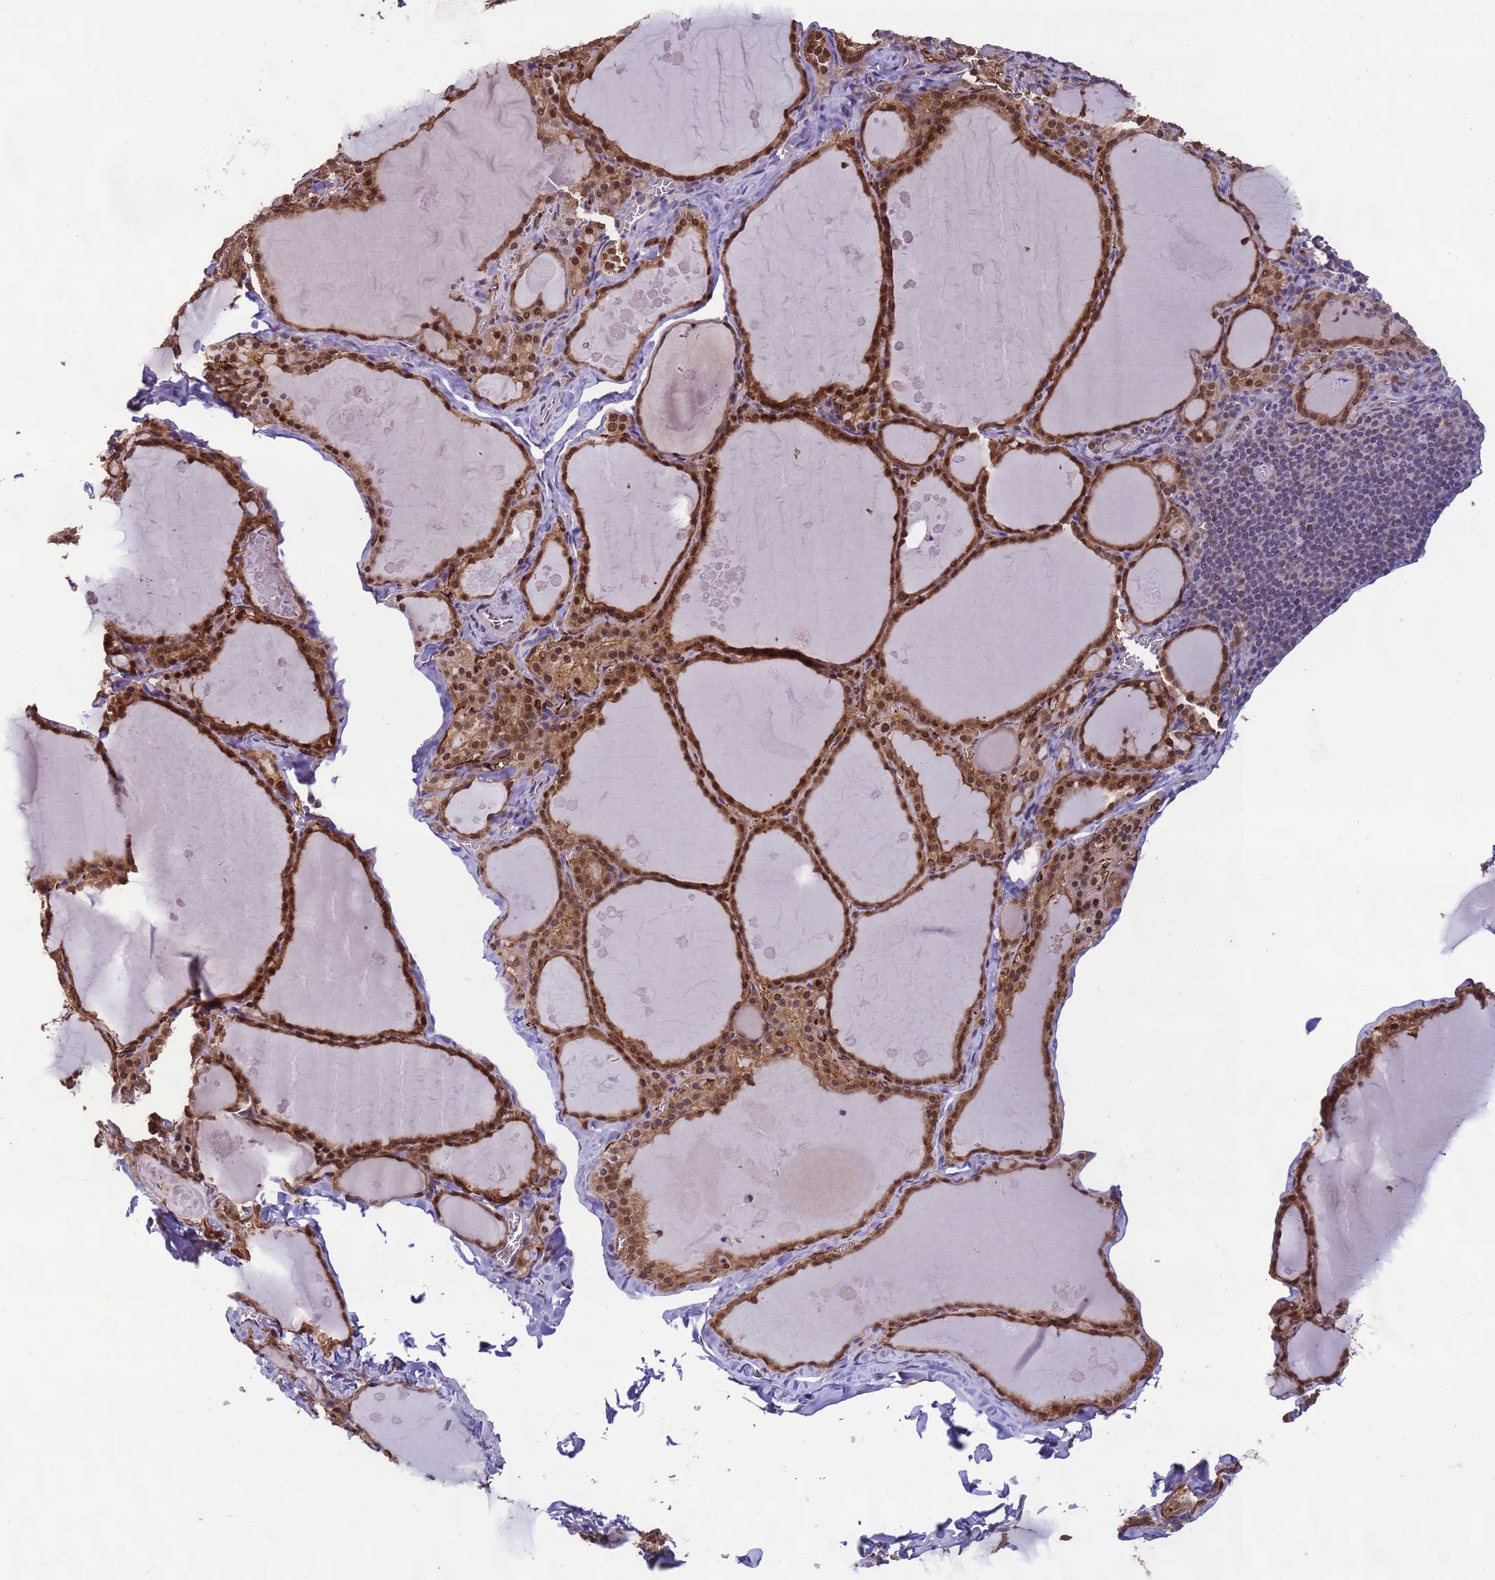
{"staining": {"intensity": "moderate", "quantity": ">75%", "location": "cytoplasmic/membranous,nuclear"}, "tissue": "thyroid gland", "cell_type": "Glandular cells", "image_type": "normal", "snomed": [{"axis": "morphology", "description": "Normal tissue, NOS"}, {"axis": "topography", "description": "Thyroid gland"}], "caption": "Immunohistochemical staining of benign thyroid gland shows >75% levels of moderate cytoplasmic/membranous,nuclear protein expression in about >75% of glandular cells.", "gene": "ZBTB5", "patient": {"sex": "male", "age": 56}}